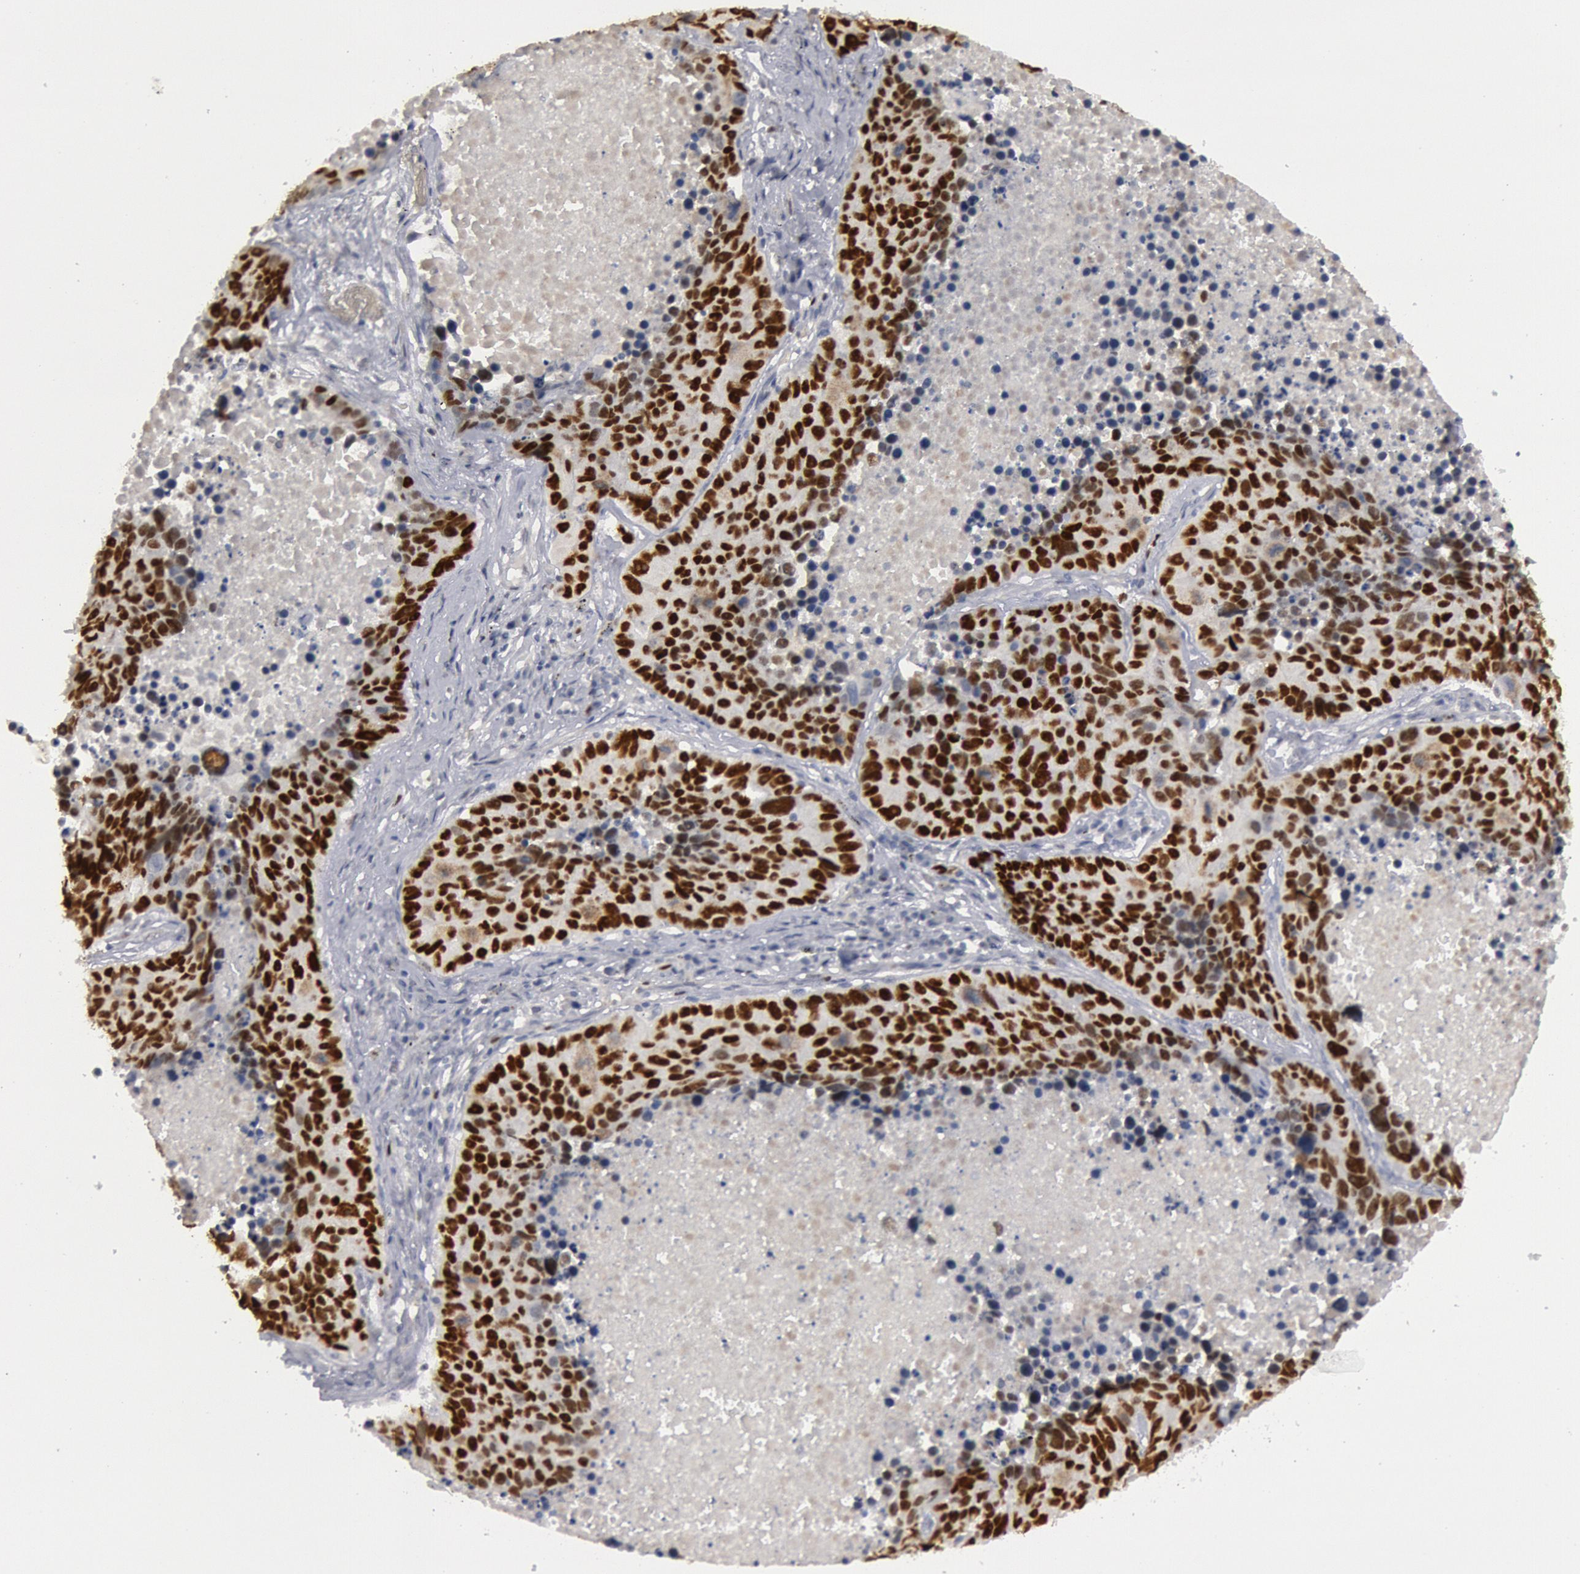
{"staining": {"intensity": "strong", "quantity": ">75%", "location": "nuclear"}, "tissue": "lung cancer", "cell_type": "Tumor cells", "image_type": "cancer", "snomed": [{"axis": "morphology", "description": "Carcinoid, malignant, NOS"}, {"axis": "topography", "description": "Lung"}], "caption": "Tumor cells show high levels of strong nuclear positivity in approximately >75% of cells in human lung malignant carcinoid.", "gene": "WDHD1", "patient": {"sex": "male", "age": 60}}